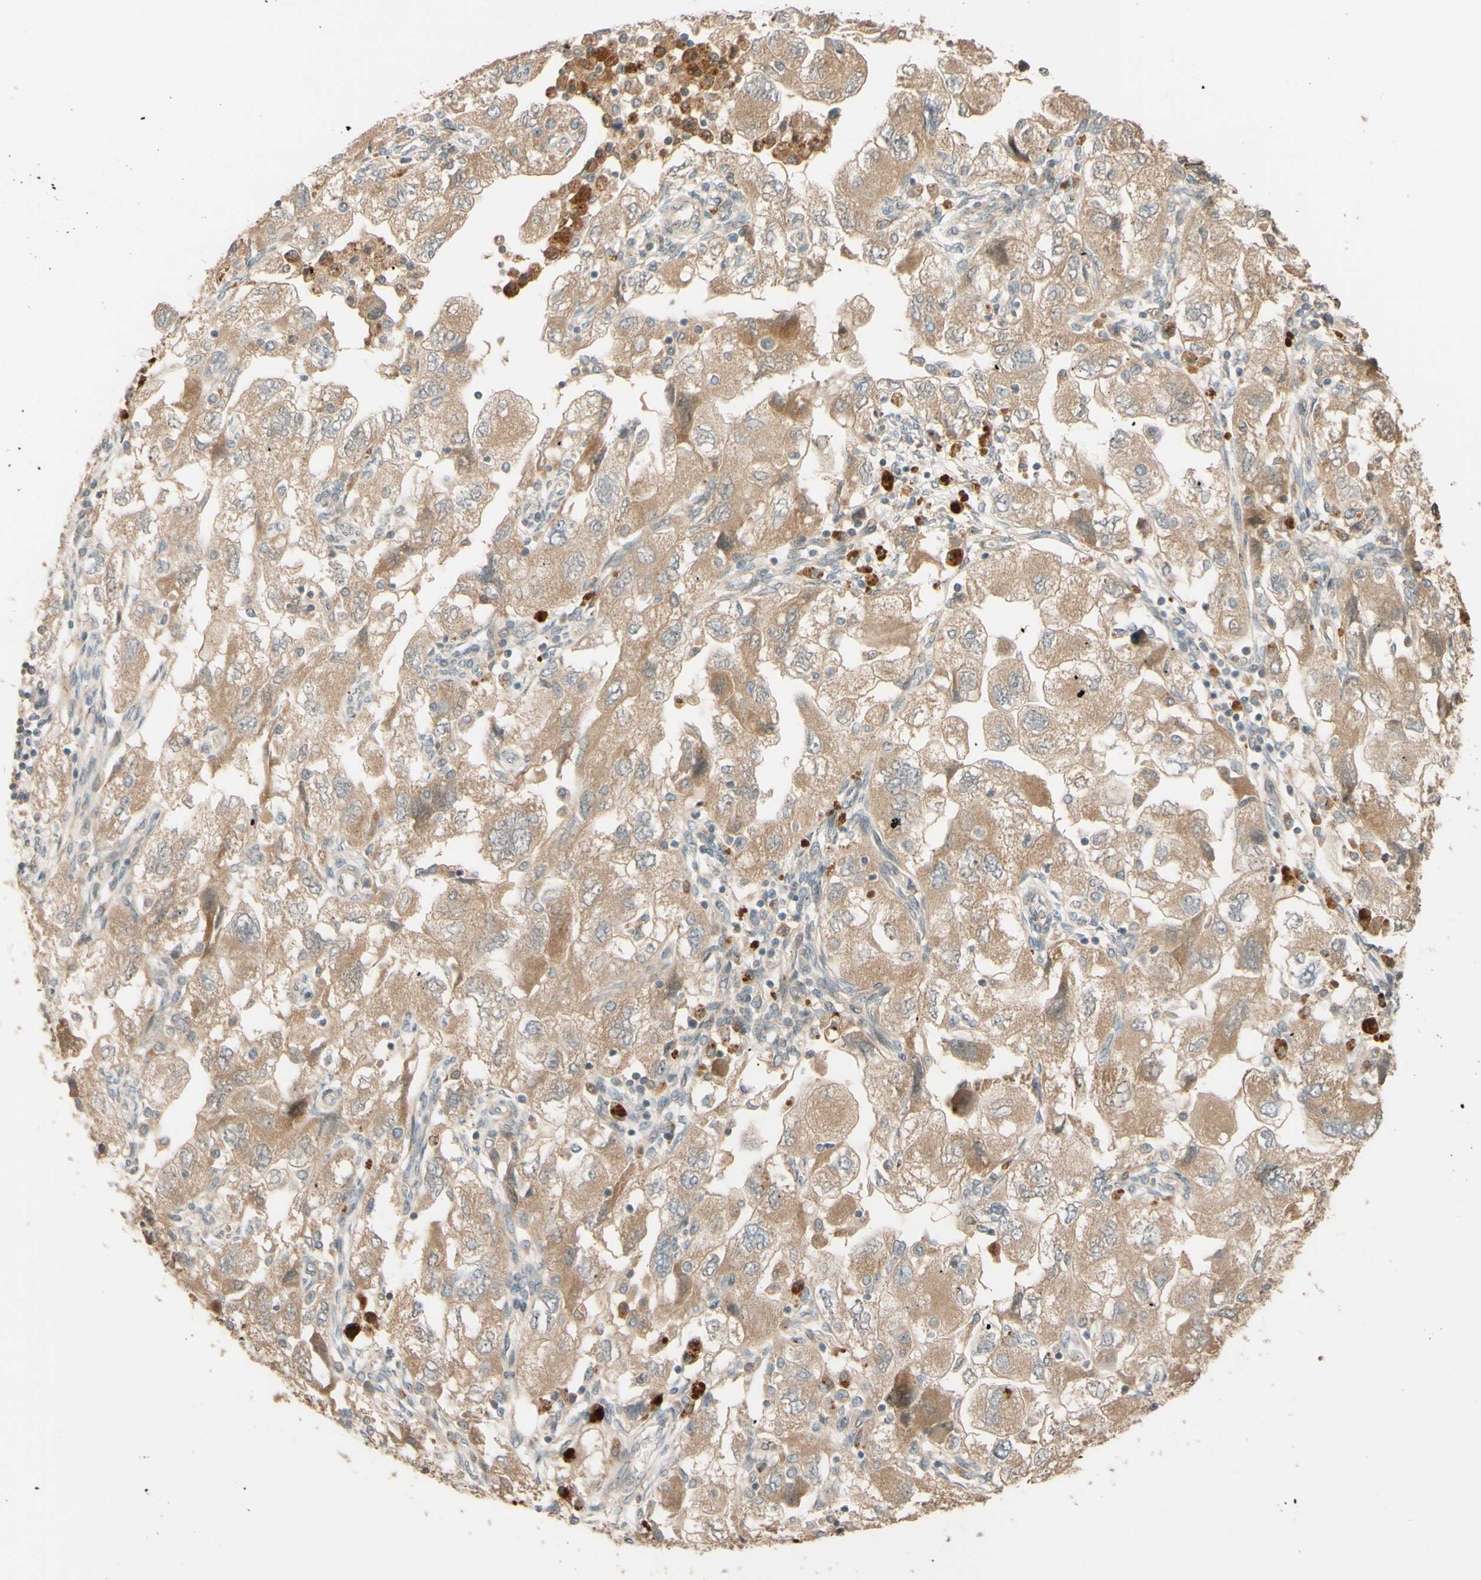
{"staining": {"intensity": "weak", "quantity": ">75%", "location": "cytoplasmic/membranous"}, "tissue": "ovarian cancer", "cell_type": "Tumor cells", "image_type": "cancer", "snomed": [{"axis": "morphology", "description": "Carcinoma, NOS"}, {"axis": "morphology", "description": "Cystadenocarcinoma, serous, NOS"}, {"axis": "topography", "description": "Ovary"}], "caption": "Serous cystadenocarcinoma (ovarian) tissue reveals weak cytoplasmic/membranous staining in approximately >75% of tumor cells, visualized by immunohistochemistry.", "gene": "RNF19A", "patient": {"sex": "female", "age": 69}}